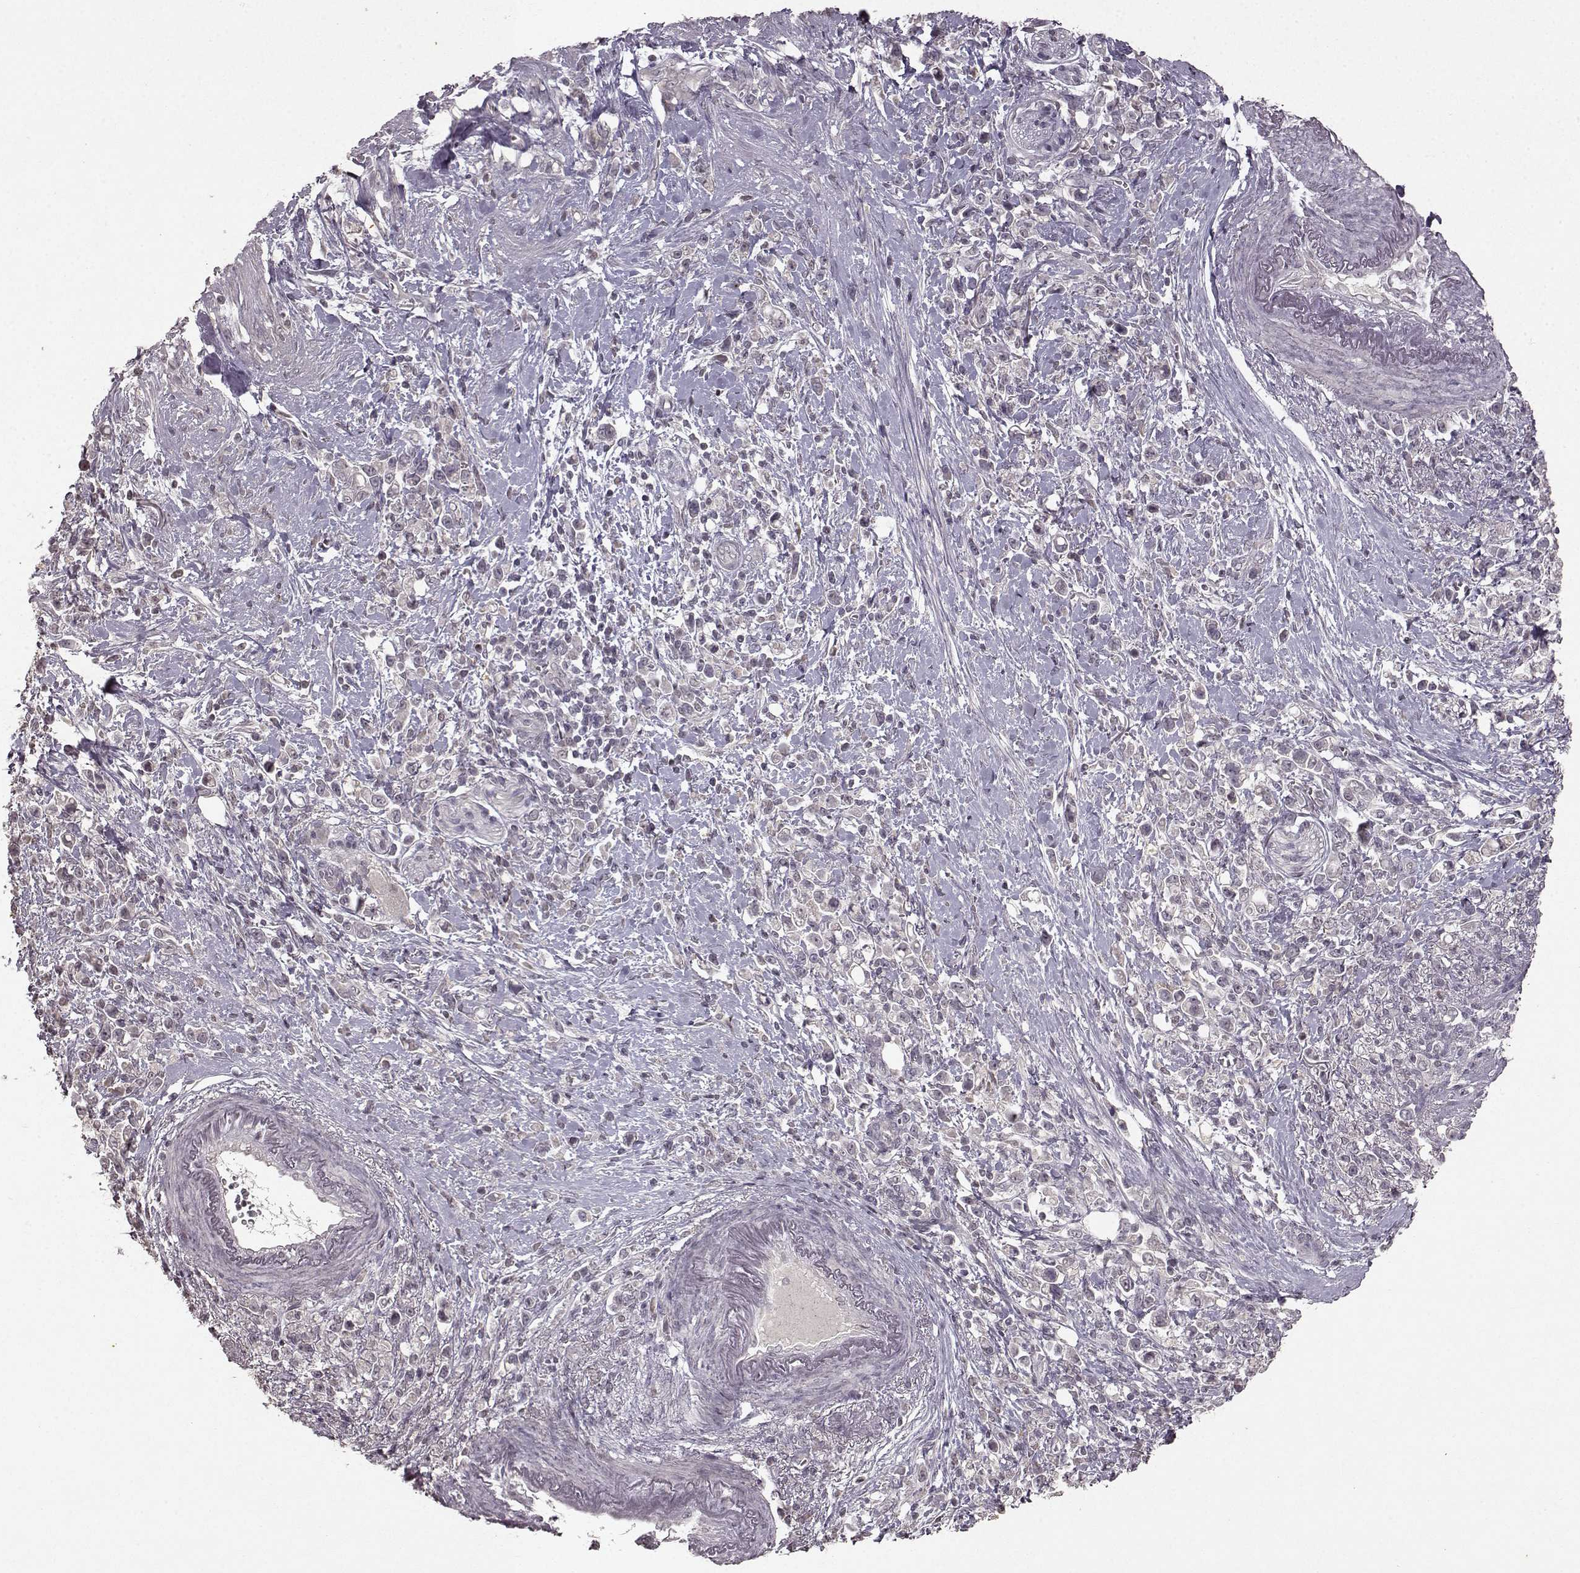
{"staining": {"intensity": "negative", "quantity": "none", "location": "none"}, "tissue": "stomach cancer", "cell_type": "Tumor cells", "image_type": "cancer", "snomed": [{"axis": "morphology", "description": "Adenocarcinoma, NOS"}, {"axis": "topography", "description": "Stomach"}], "caption": "Tumor cells show no significant staining in stomach adenocarcinoma.", "gene": "LHB", "patient": {"sex": "male", "age": 63}}